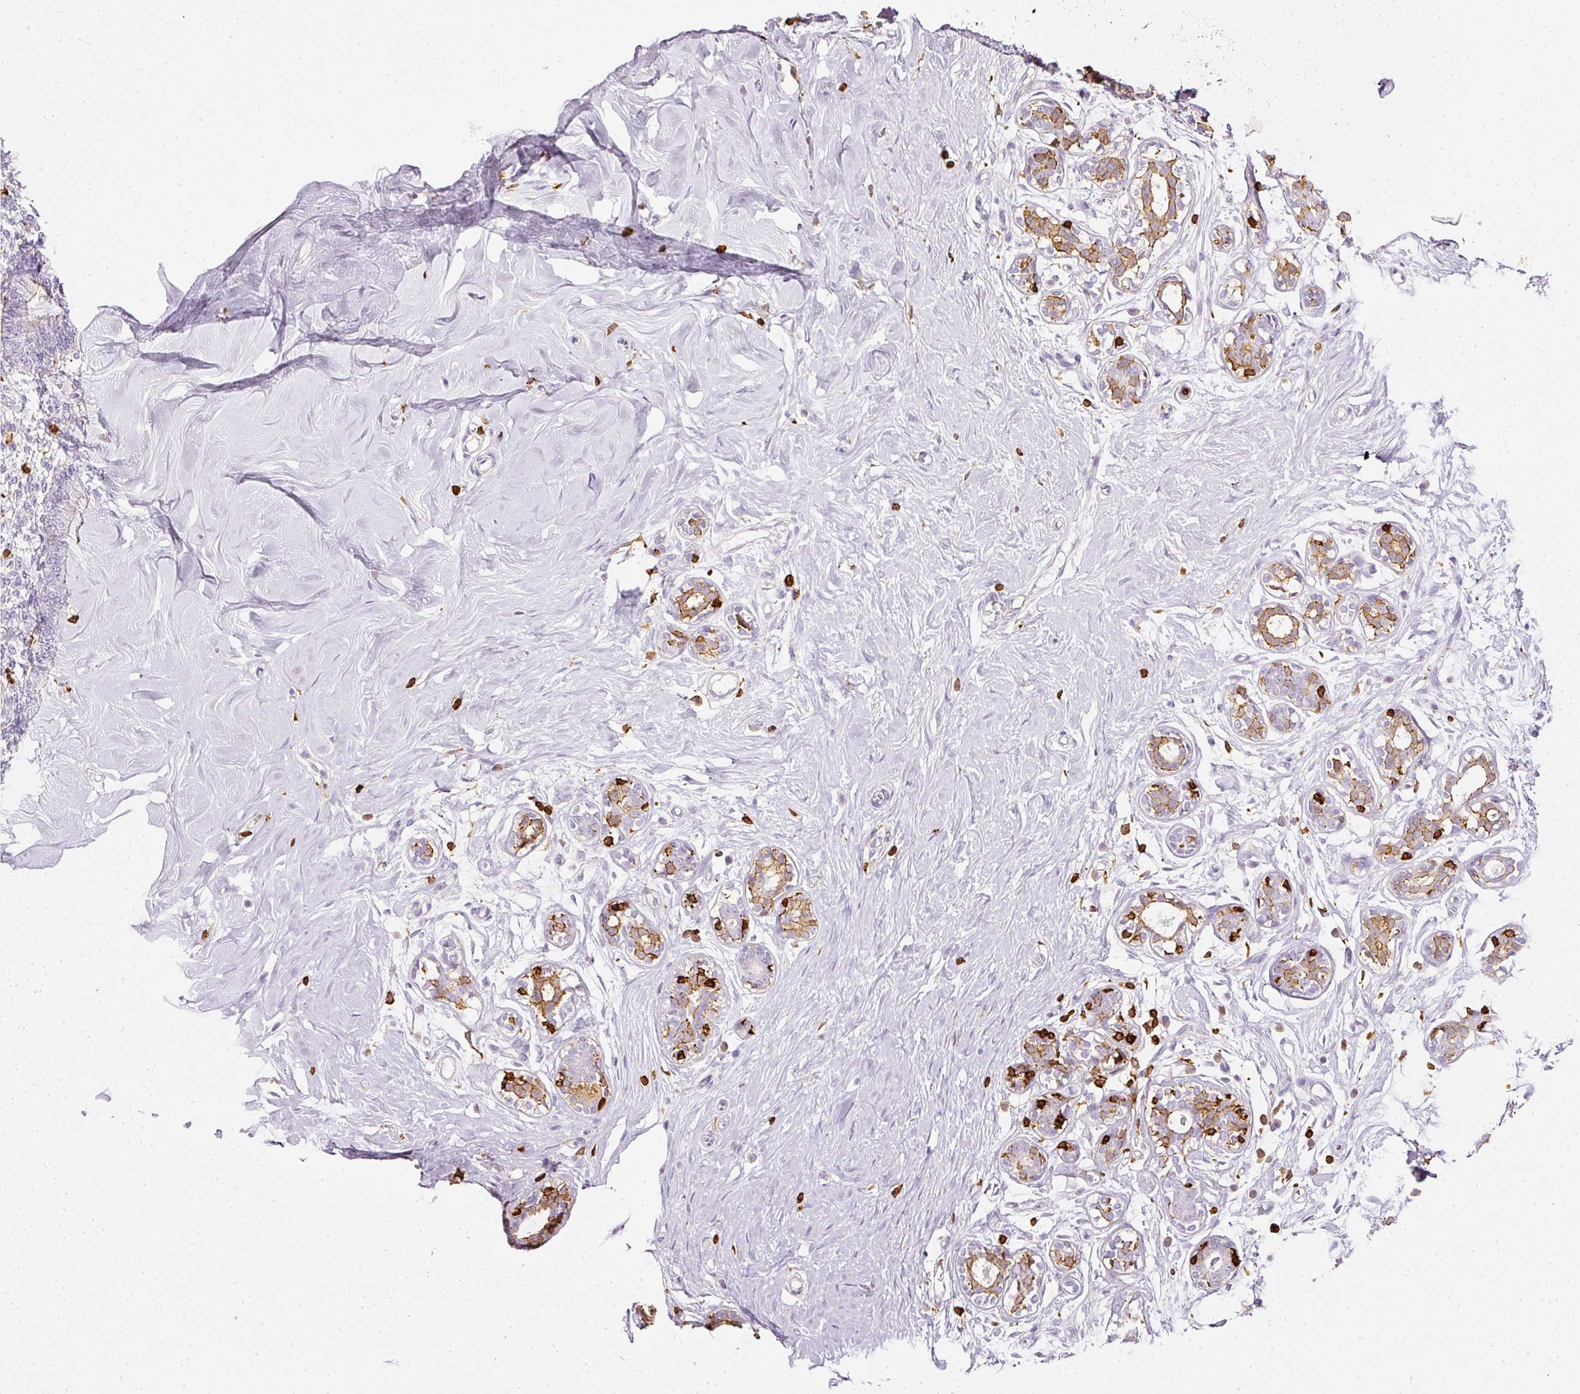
{"staining": {"intensity": "negative", "quantity": "none", "location": "none"}, "tissue": "breast", "cell_type": "Adipocytes", "image_type": "normal", "snomed": [{"axis": "morphology", "description": "Normal tissue, NOS"}, {"axis": "topography", "description": "Breast"}], "caption": "The photomicrograph shows no significant expression in adipocytes of breast. (Stains: DAB (3,3'-diaminobenzidine) IHC with hematoxylin counter stain, Microscopy: brightfield microscopy at high magnification).", "gene": "EVL", "patient": {"sex": "female", "age": 27}}